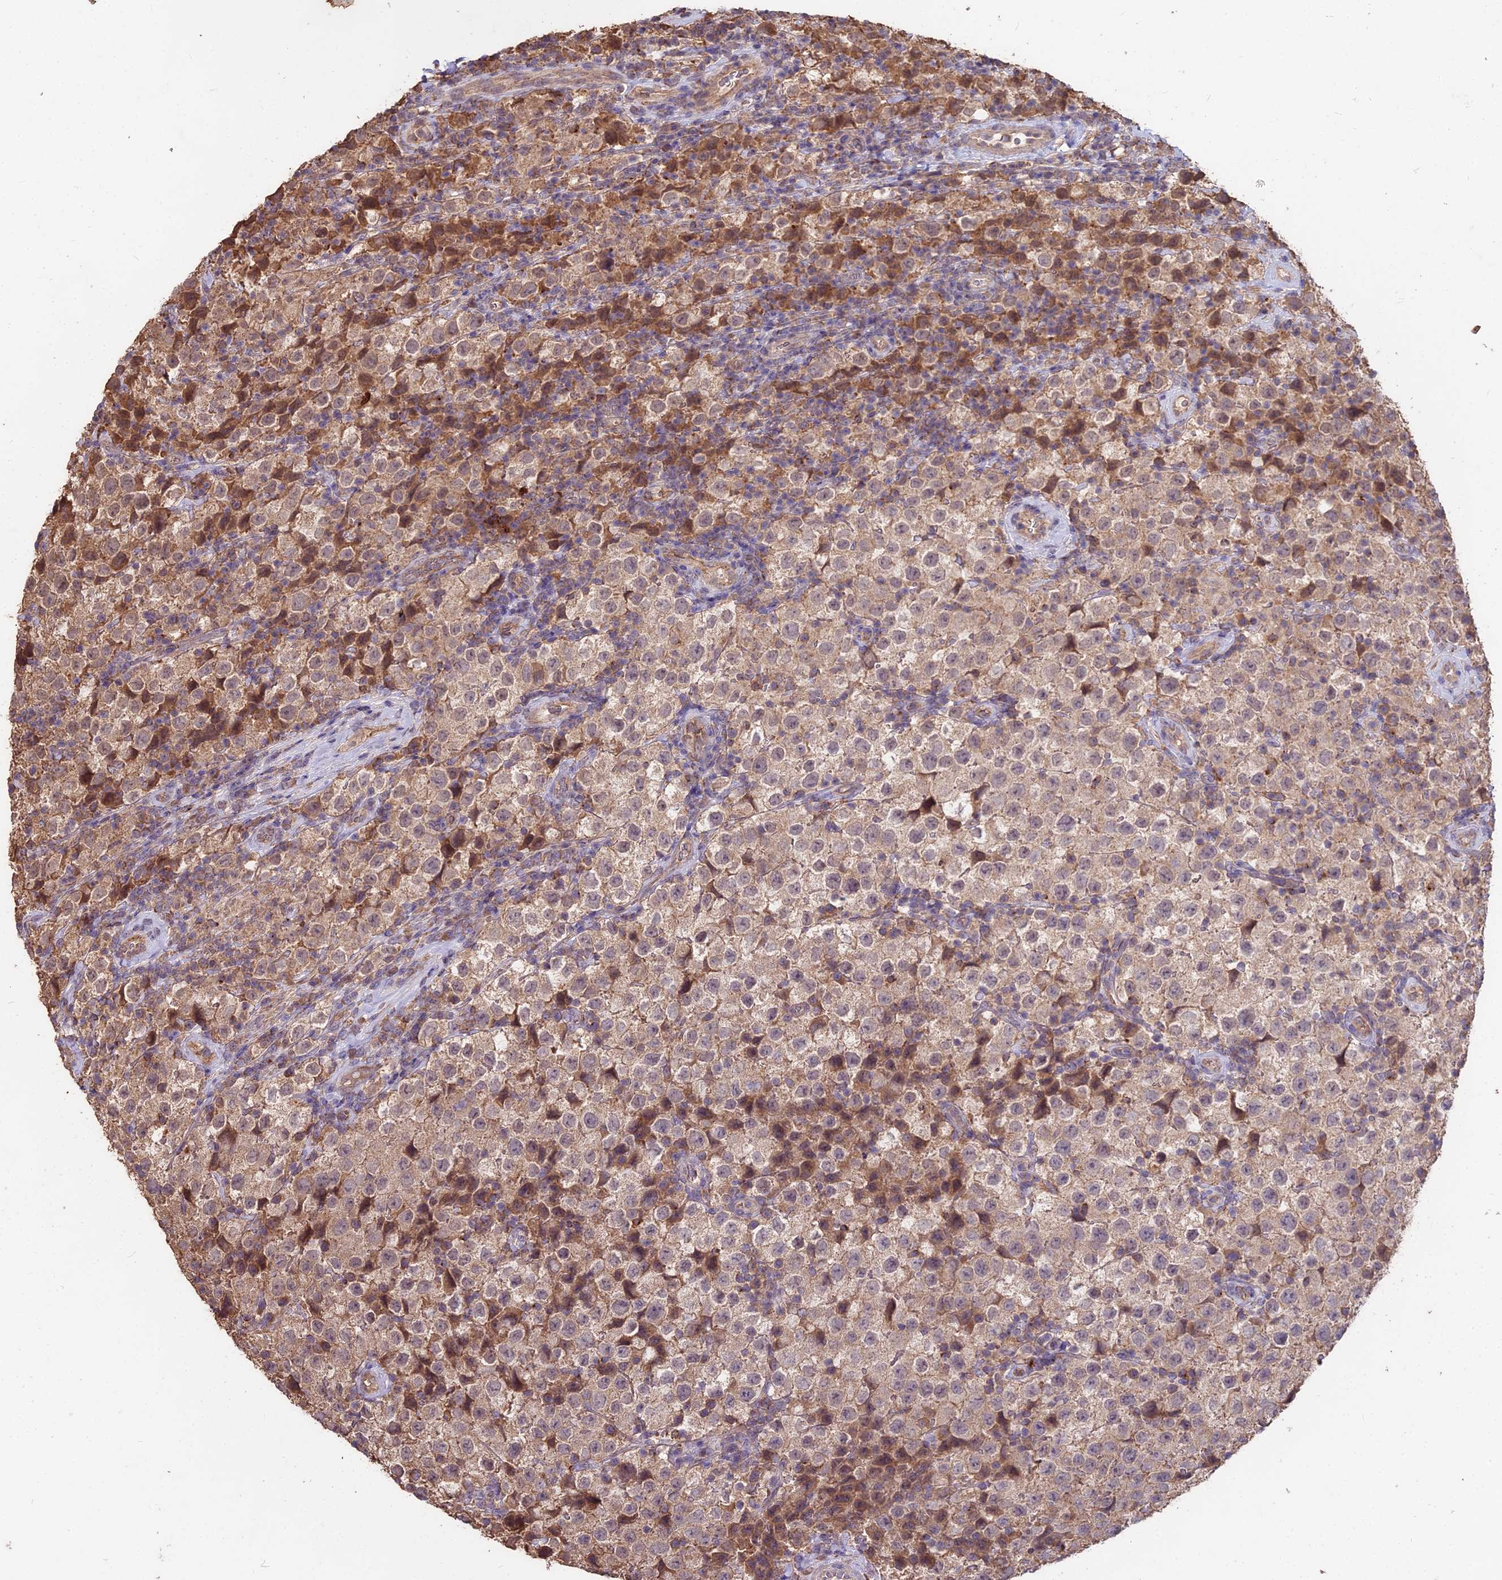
{"staining": {"intensity": "weak", "quantity": ">75%", "location": "cytoplasmic/membranous"}, "tissue": "testis cancer", "cell_type": "Tumor cells", "image_type": "cancer", "snomed": [{"axis": "morphology", "description": "Seminoma, NOS"}, {"axis": "morphology", "description": "Carcinoma, Embryonal, NOS"}, {"axis": "topography", "description": "Testis"}], "caption": "An immunohistochemistry (IHC) image of neoplastic tissue is shown. Protein staining in brown shows weak cytoplasmic/membranous positivity in testis seminoma within tumor cells. Using DAB (3,3'-diaminobenzidine) (brown) and hematoxylin (blue) stains, captured at high magnification using brightfield microscopy.", "gene": "CEMIP2", "patient": {"sex": "male", "age": 41}}